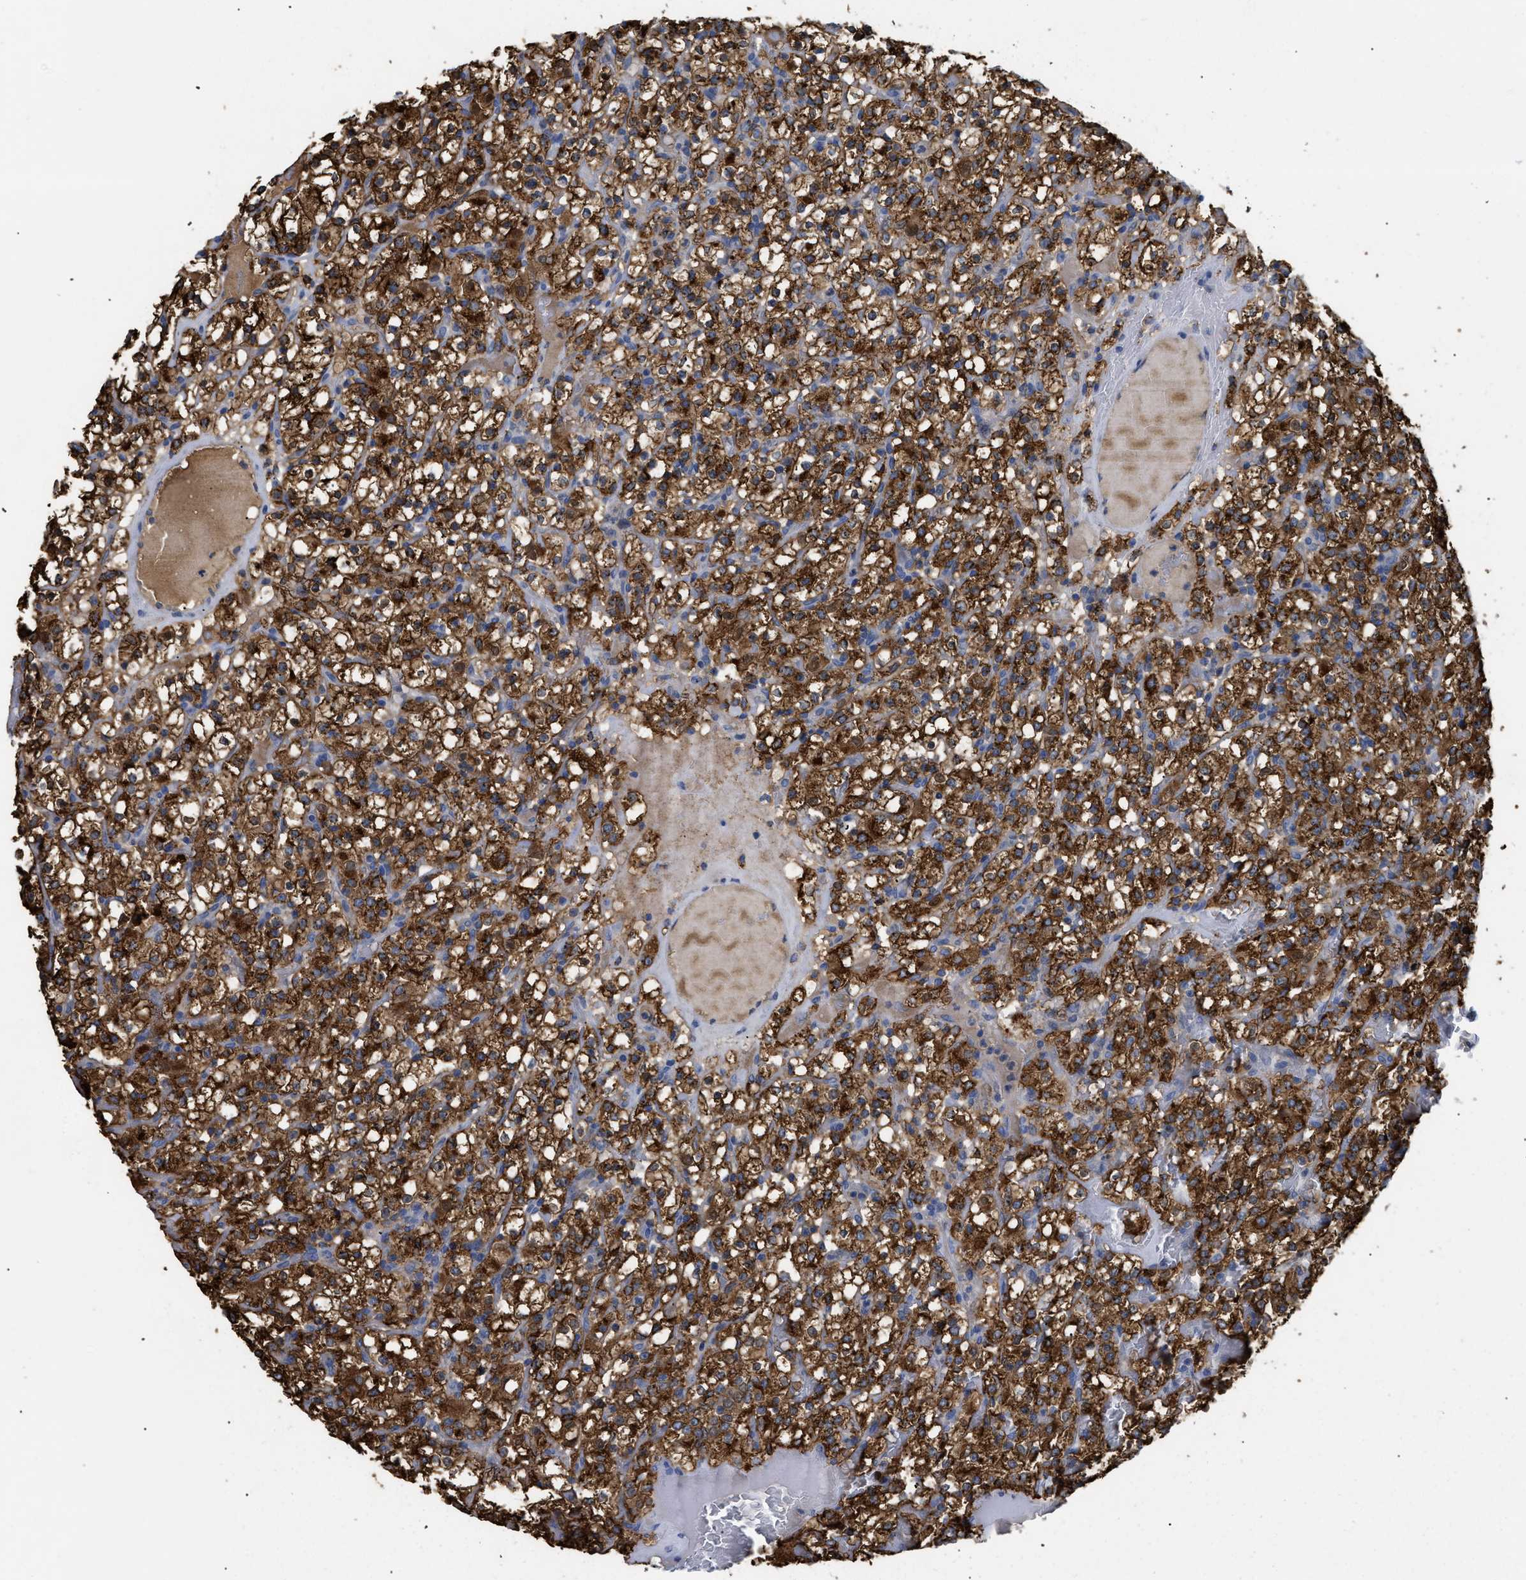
{"staining": {"intensity": "strong", "quantity": ">75%", "location": "cytoplasmic/membranous"}, "tissue": "renal cancer", "cell_type": "Tumor cells", "image_type": "cancer", "snomed": [{"axis": "morphology", "description": "Normal tissue, NOS"}, {"axis": "morphology", "description": "Adenocarcinoma, NOS"}, {"axis": "topography", "description": "Kidney"}], "caption": "Human renal adenocarcinoma stained with a protein marker shows strong staining in tumor cells.", "gene": "ANXA4", "patient": {"sex": "female", "age": 72}}